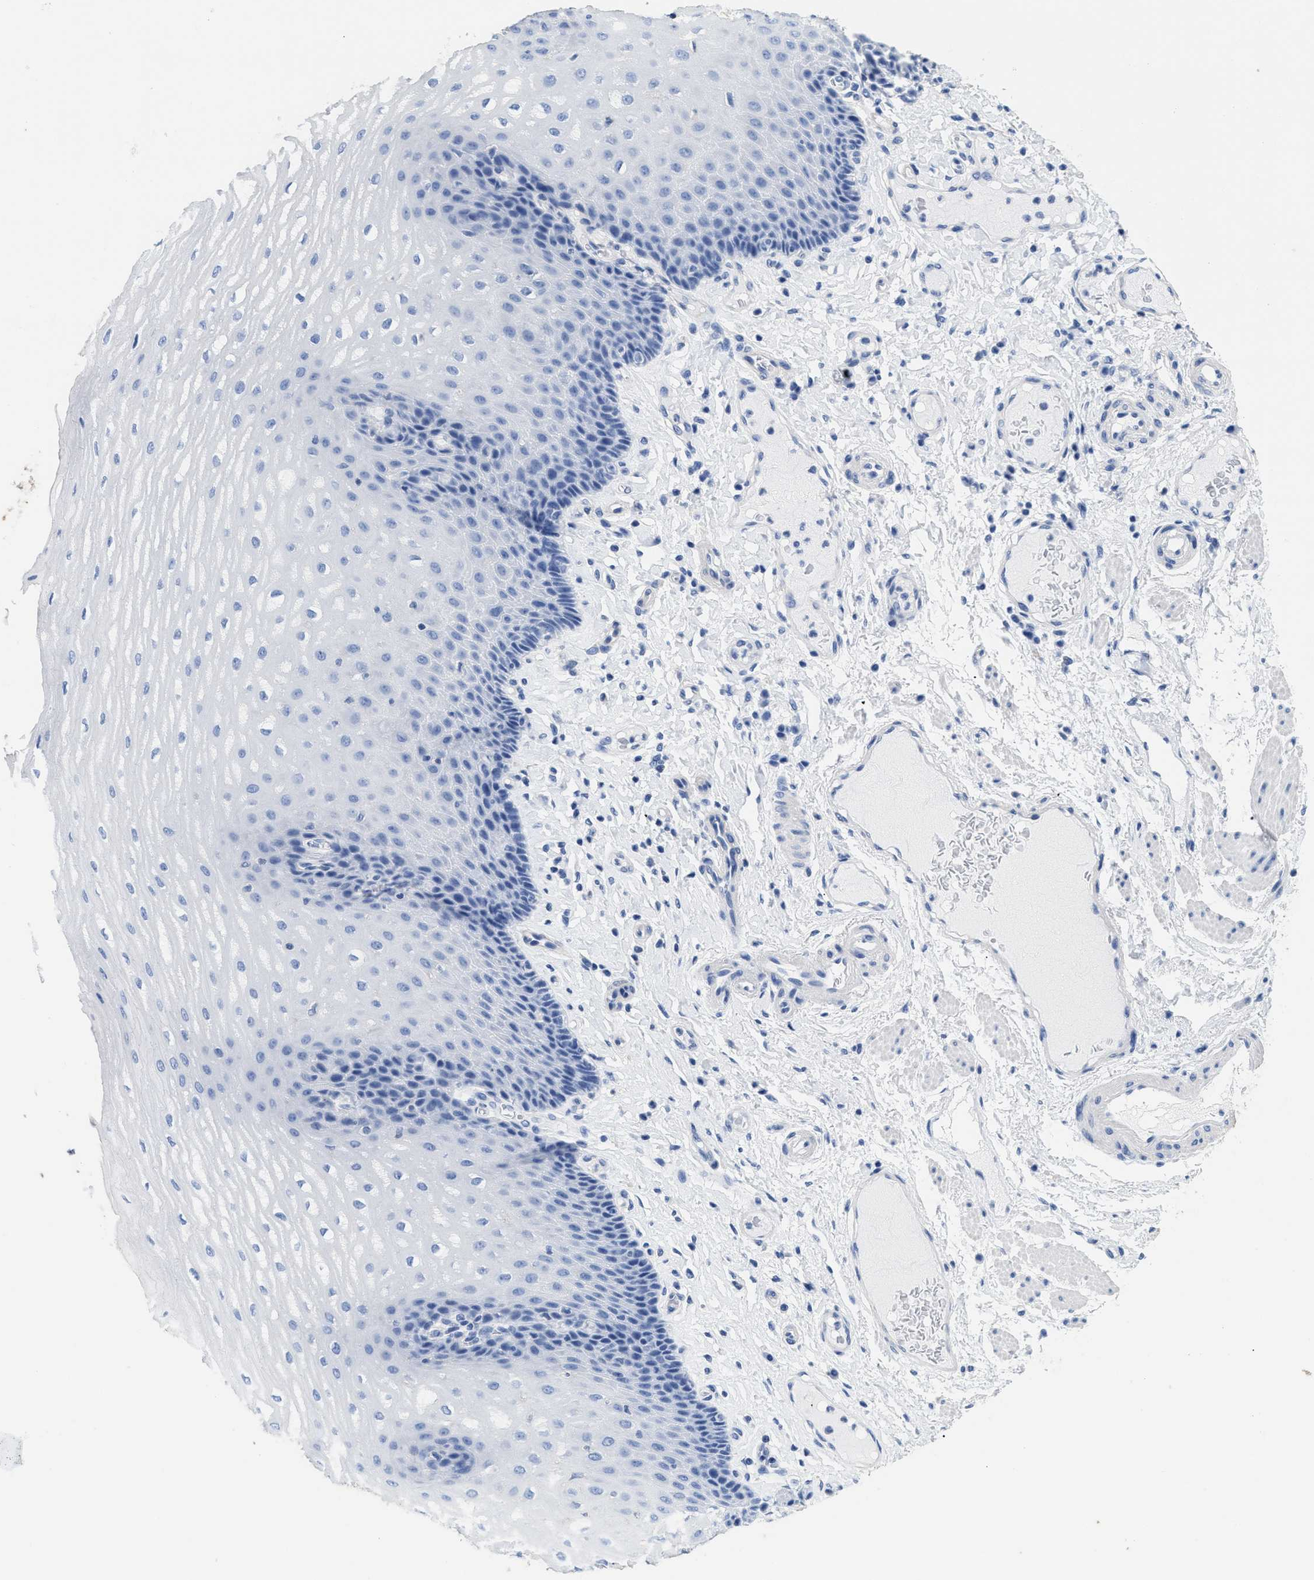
{"staining": {"intensity": "negative", "quantity": "none", "location": "none"}, "tissue": "esophagus", "cell_type": "Squamous epithelial cells", "image_type": "normal", "snomed": [{"axis": "morphology", "description": "Normal tissue, NOS"}, {"axis": "topography", "description": "Esophagus"}], "caption": "A high-resolution photomicrograph shows immunohistochemistry staining of normal esophagus, which exhibits no significant positivity in squamous epithelial cells.", "gene": "DLC1", "patient": {"sex": "male", "age": 54}}